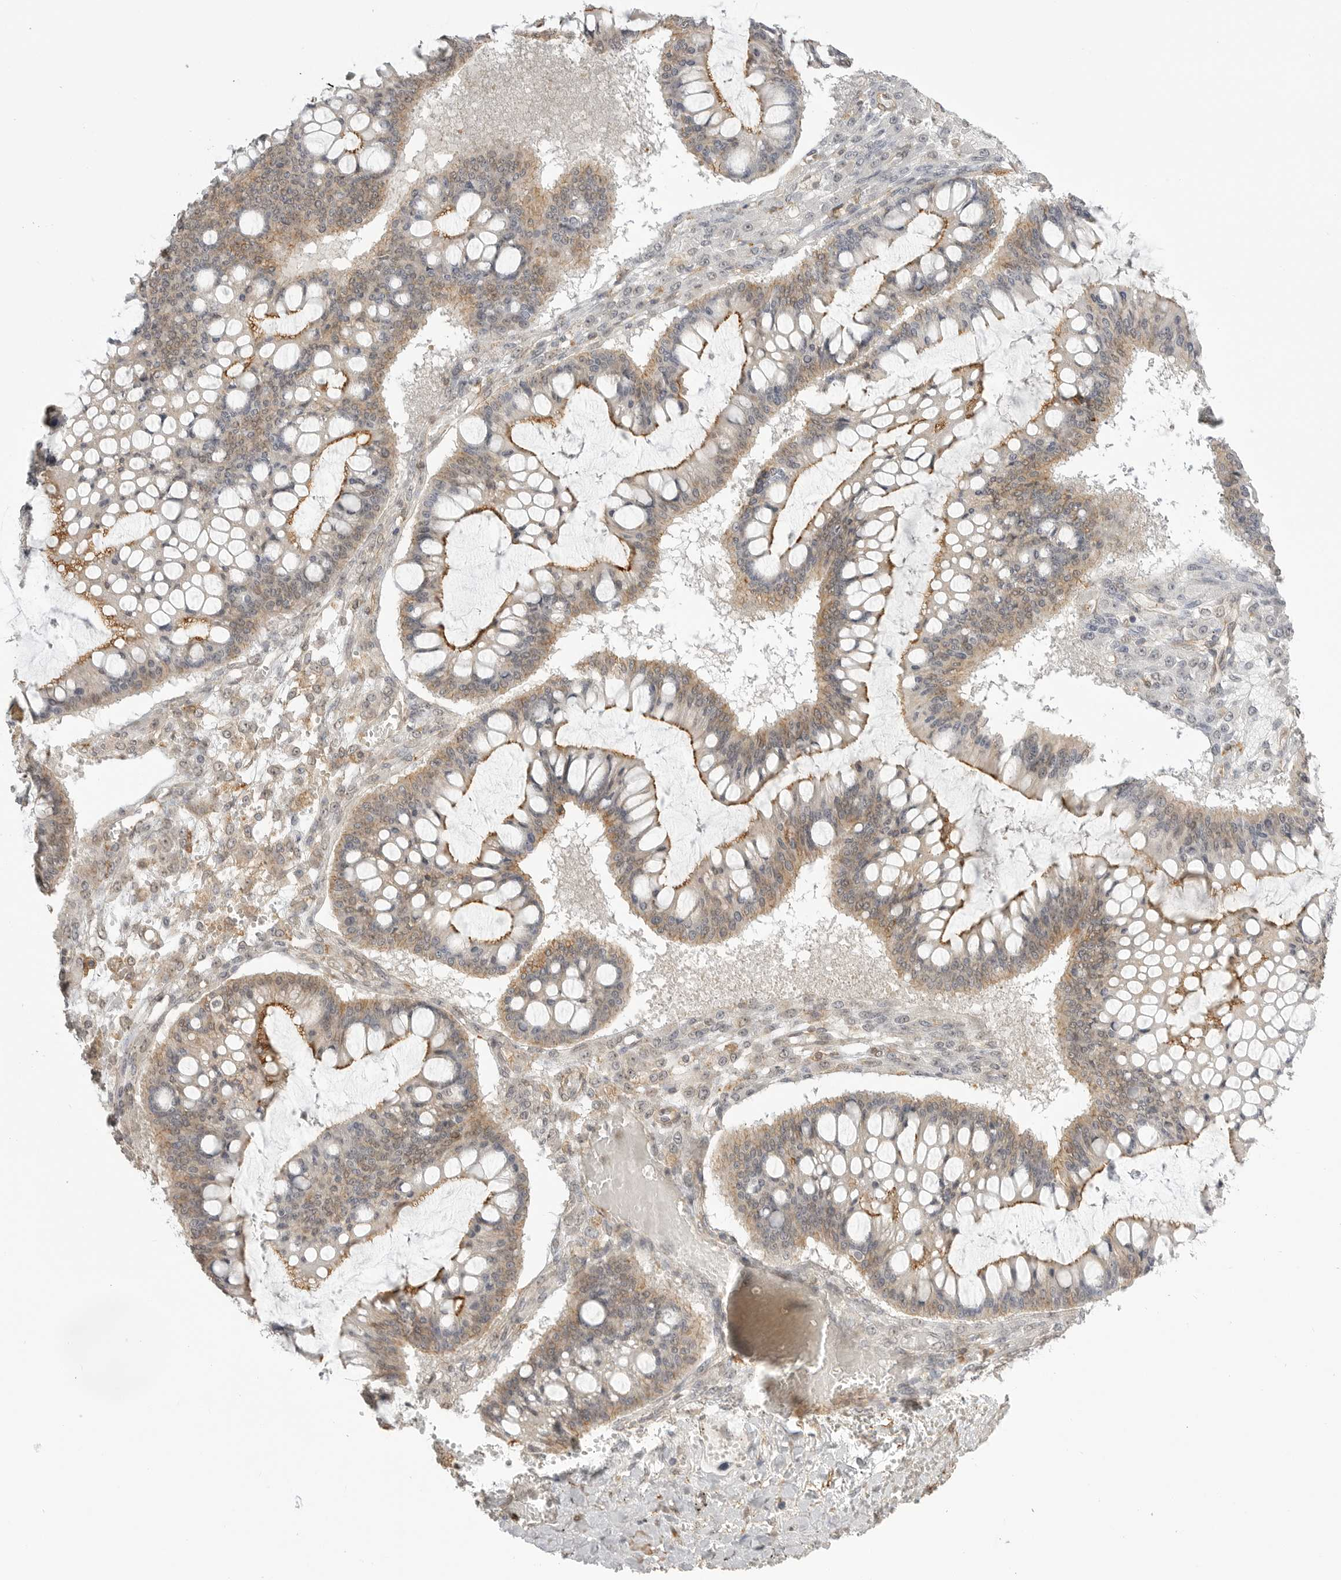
{"staining": {"intensity": "moderate", "quantity": ">75%", "location": "cytoplasmic/membranous"}, "tissue": "ovarian cancer", "cell_type": "Tumor cells", "image_type": "cancer", "snomed": [{"axis": "morphology", "description": "Cystadenocarcinoma, mucinous, NOS"}, {"axis": "topography", "description": "Ovary"}], "caption": "High-power microscopy captured an immunohistochemistry micrograph of ovarian cancer (mucinous cystadenocarcinoma), revealing moderate cytoplasmic/membranous staining in approximately >75% of tumor cells. (brown staining indicates protein expression, while blue staining denotes nuclei).", "gene": "GPC2", "patient": {"sex": "female", "age": 73}}